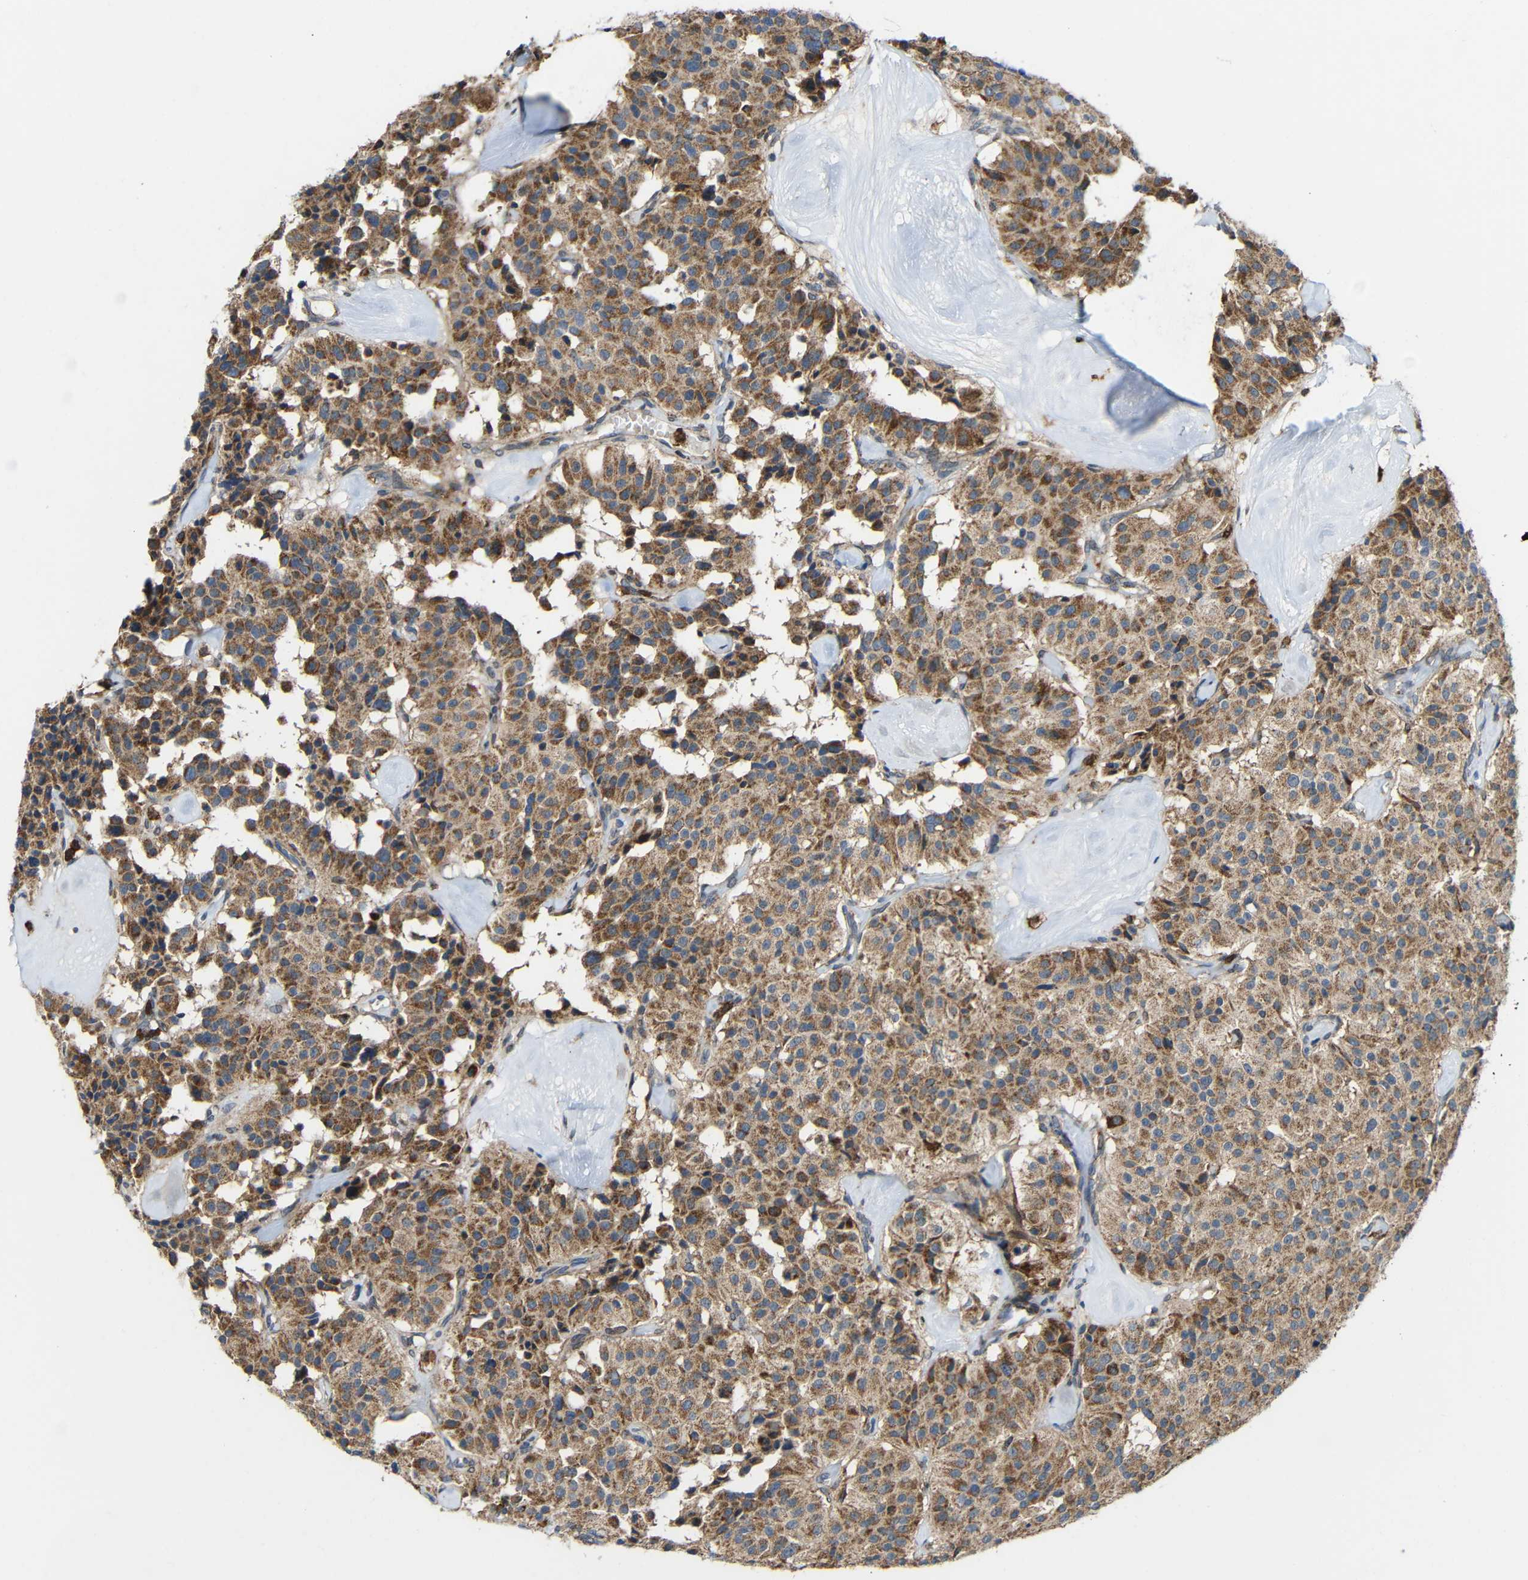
{"staining": {"intensity": "moderate", "quantity": ">75%", "location": "cytoplasmic/membranous"}, "tissue": "carcinoid", "cell_type": "Tumor cells", "image_type": "cancer", "snomed": [{"axis": "morphology", "description": "Carcinoid, malignant, NOS"}, {"axis": "topography", "description": "Lung"}], "caption": "Immunohistochemistry (IHC) of malignant carcinoid displays medium levels of moderate cytoplasmic/membranous staining in approximately >75% of tumor cells.", "gene": "C1GALT1", "patient": {"sex": "male", "age": 30}}